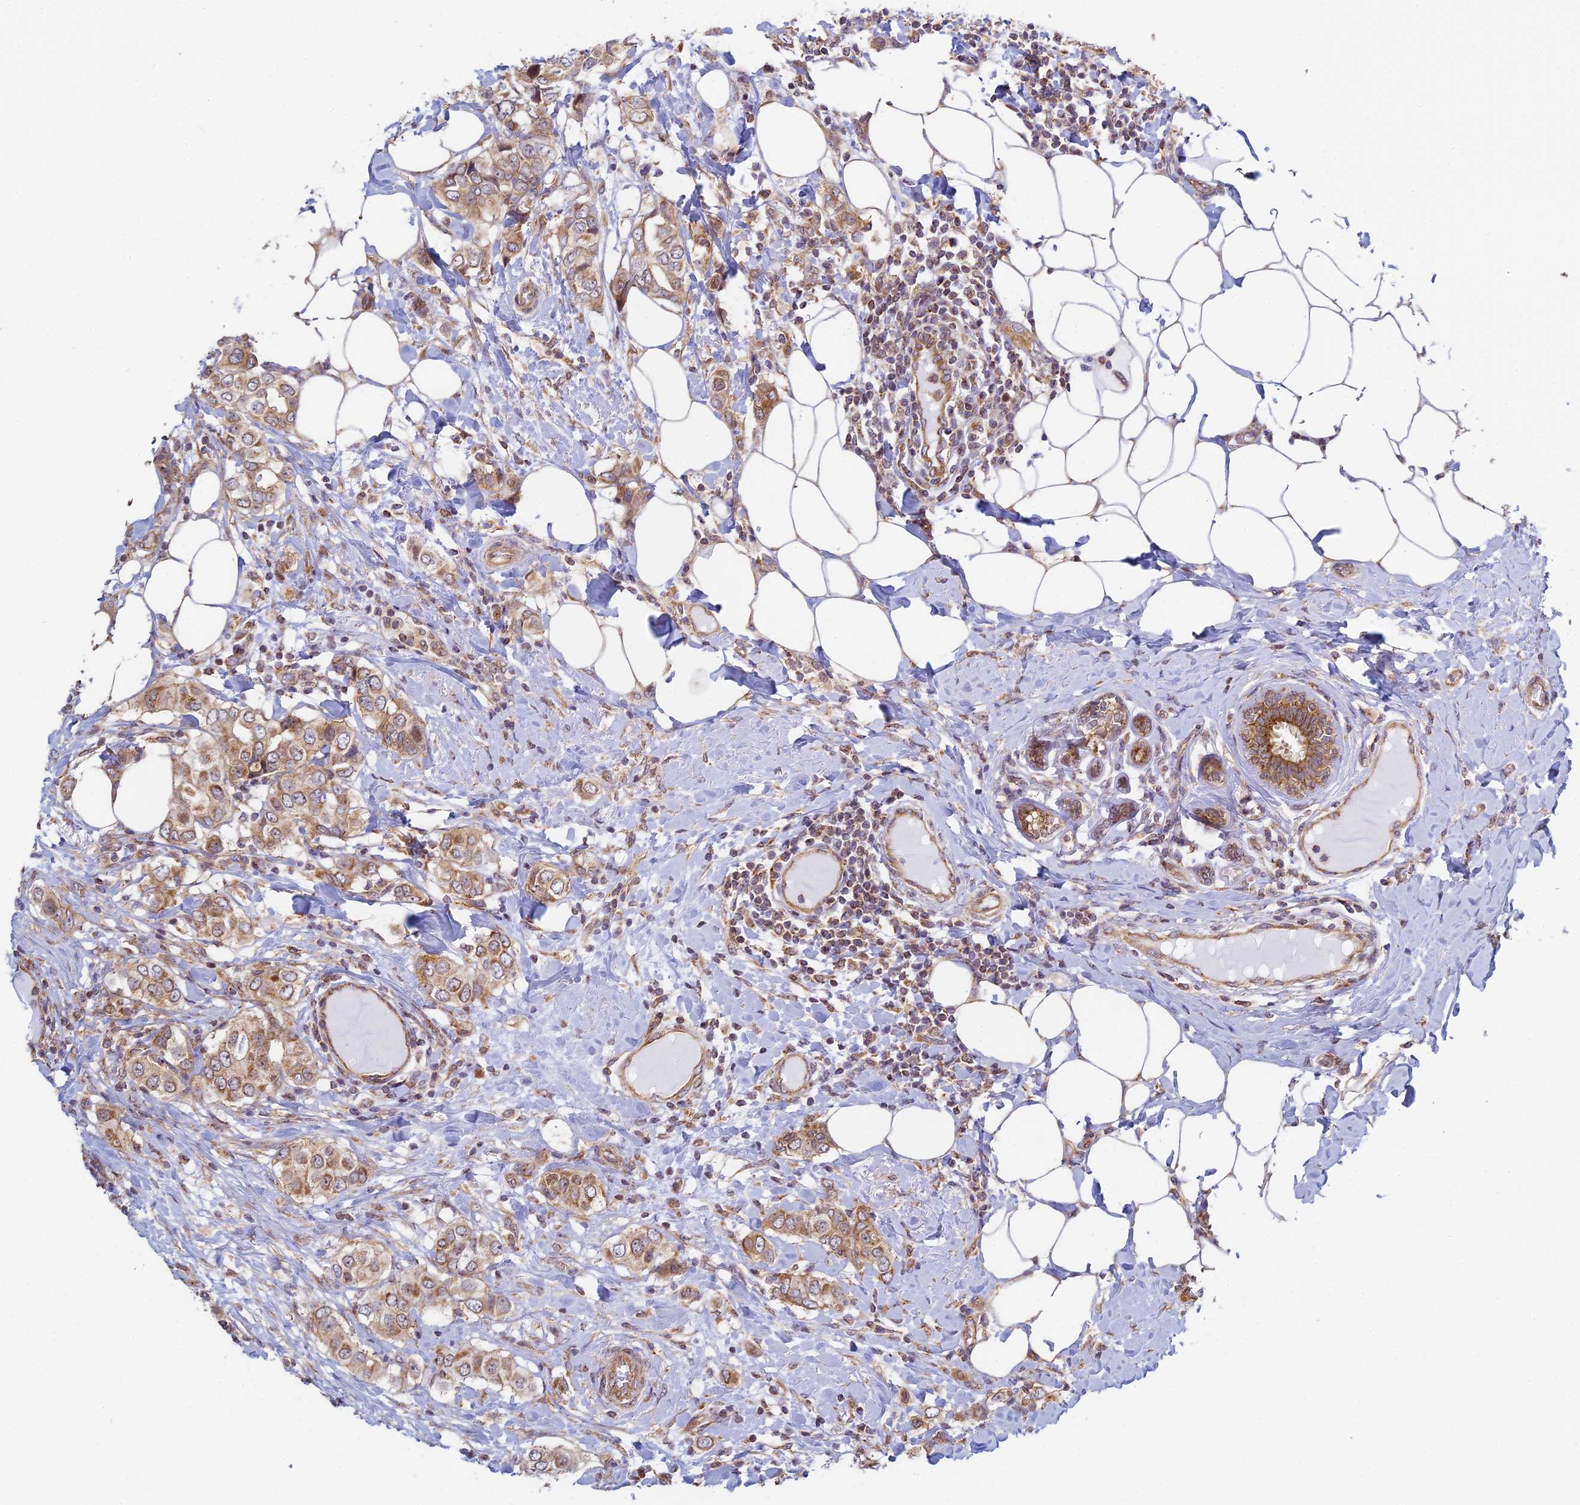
{"staining": {"intensity": "moderate", "quantity": ">75%", "location": "cytoplasmic/membranous"}, "tissue": "breast cancer", "cell_type": "Tumor cells", "image_type": "cancer", "snomed": [{"axis": "morphology", "description": "Lobular carcinoma"}, {"axis": "topography", "description": "Breast"}], "caption": "Brown immunohistochemical staining in lobular carcinoma (breast) shows moderate cytoplasmic/membranous expression in about >75% of tumor cells.", "gene": "HOOK2", "patient": {"sex": "female", "age": 51}}